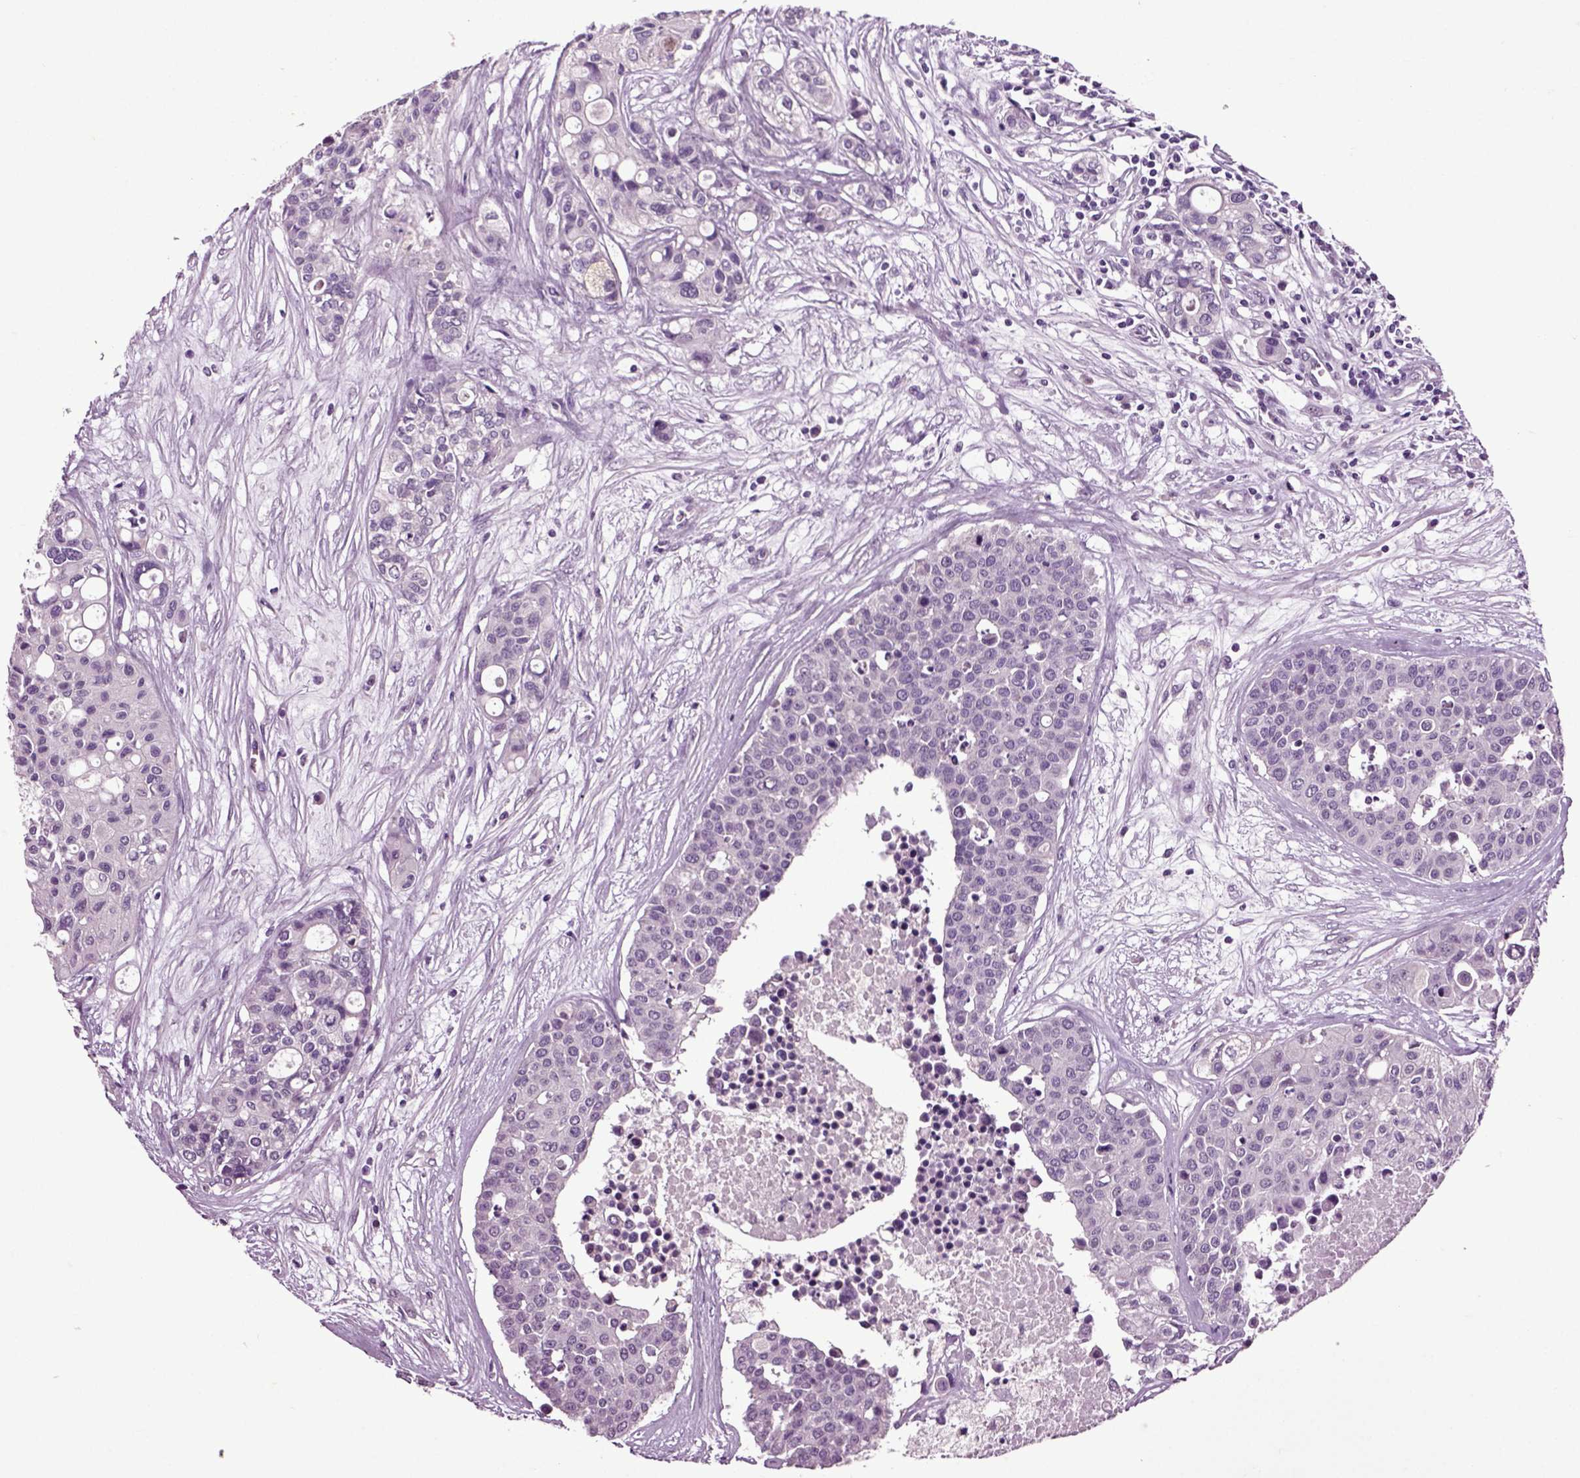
{"staining": {"intensity": "negative", "quantity": "none", "location": "none"}, "tissue": "carcinoid", "cell_type": "Tumor cells", "image_type": "cancer", "snomed": [{"axis": "morphology", "description": "Carcinoid, malignant, NOS"}, {"axis": "topography", "description": "Colon"}], "caption": "Immunohistochemistry (IHC) image of human carcinoid stained for a protein (brown), which displays no positivity in tumor cells. (Brightfield microscopy of DAB immunohistochemistry (IHC) at high magnification).", "gene": "CRHR1", "patient": {"sex": "male", "age": 81}}